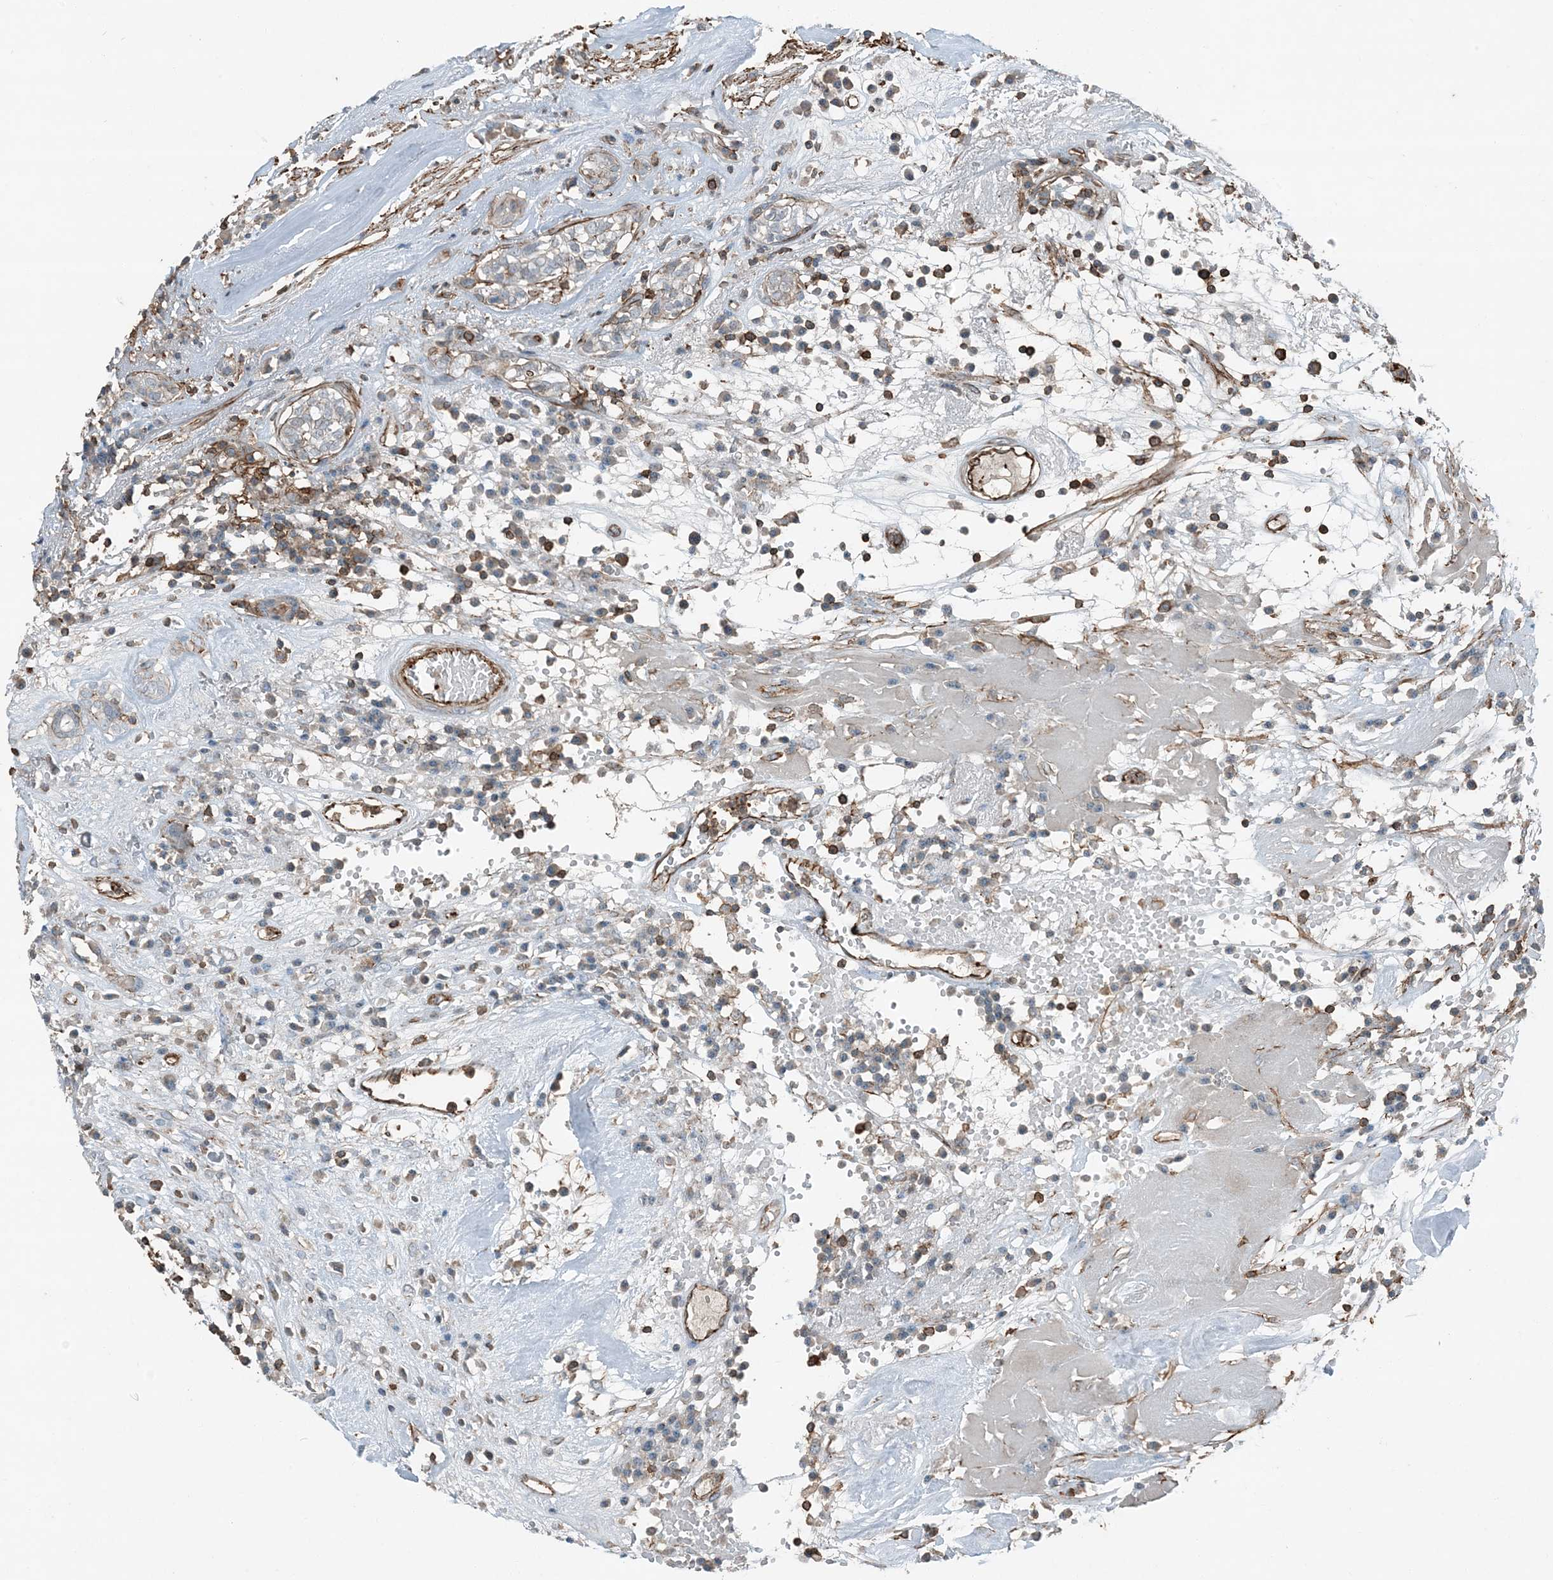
{"staining": {"intensity": "moderate", "quantity": "<25%", "location": "cytoplasmic/membranous"}, "tissue": "head and neck cancer", "cell_type": "Tumor cells", "image_type": "cancer", "snomed": [{"axis": "morphology", "description": "Adenocarcinoma, NOS"}, {"axis": "topography", "description": "Salivary gland"}, {"axis": "topography", "description": "Head-Neck"}], "caption": "A micrograph of head and neck adenocarcinoma stained for a protein exhibits moderate cytoplasmic/membranous brown staining in tumor cells. The staining was performed using DAB (3,3'-diaminobenzidine), with brown indicating positive protein expression. Nuclei are stained blue with hematoxylin.", "gene": "APOBEC3C", "patient": {"sex": "female", "age": 65}}